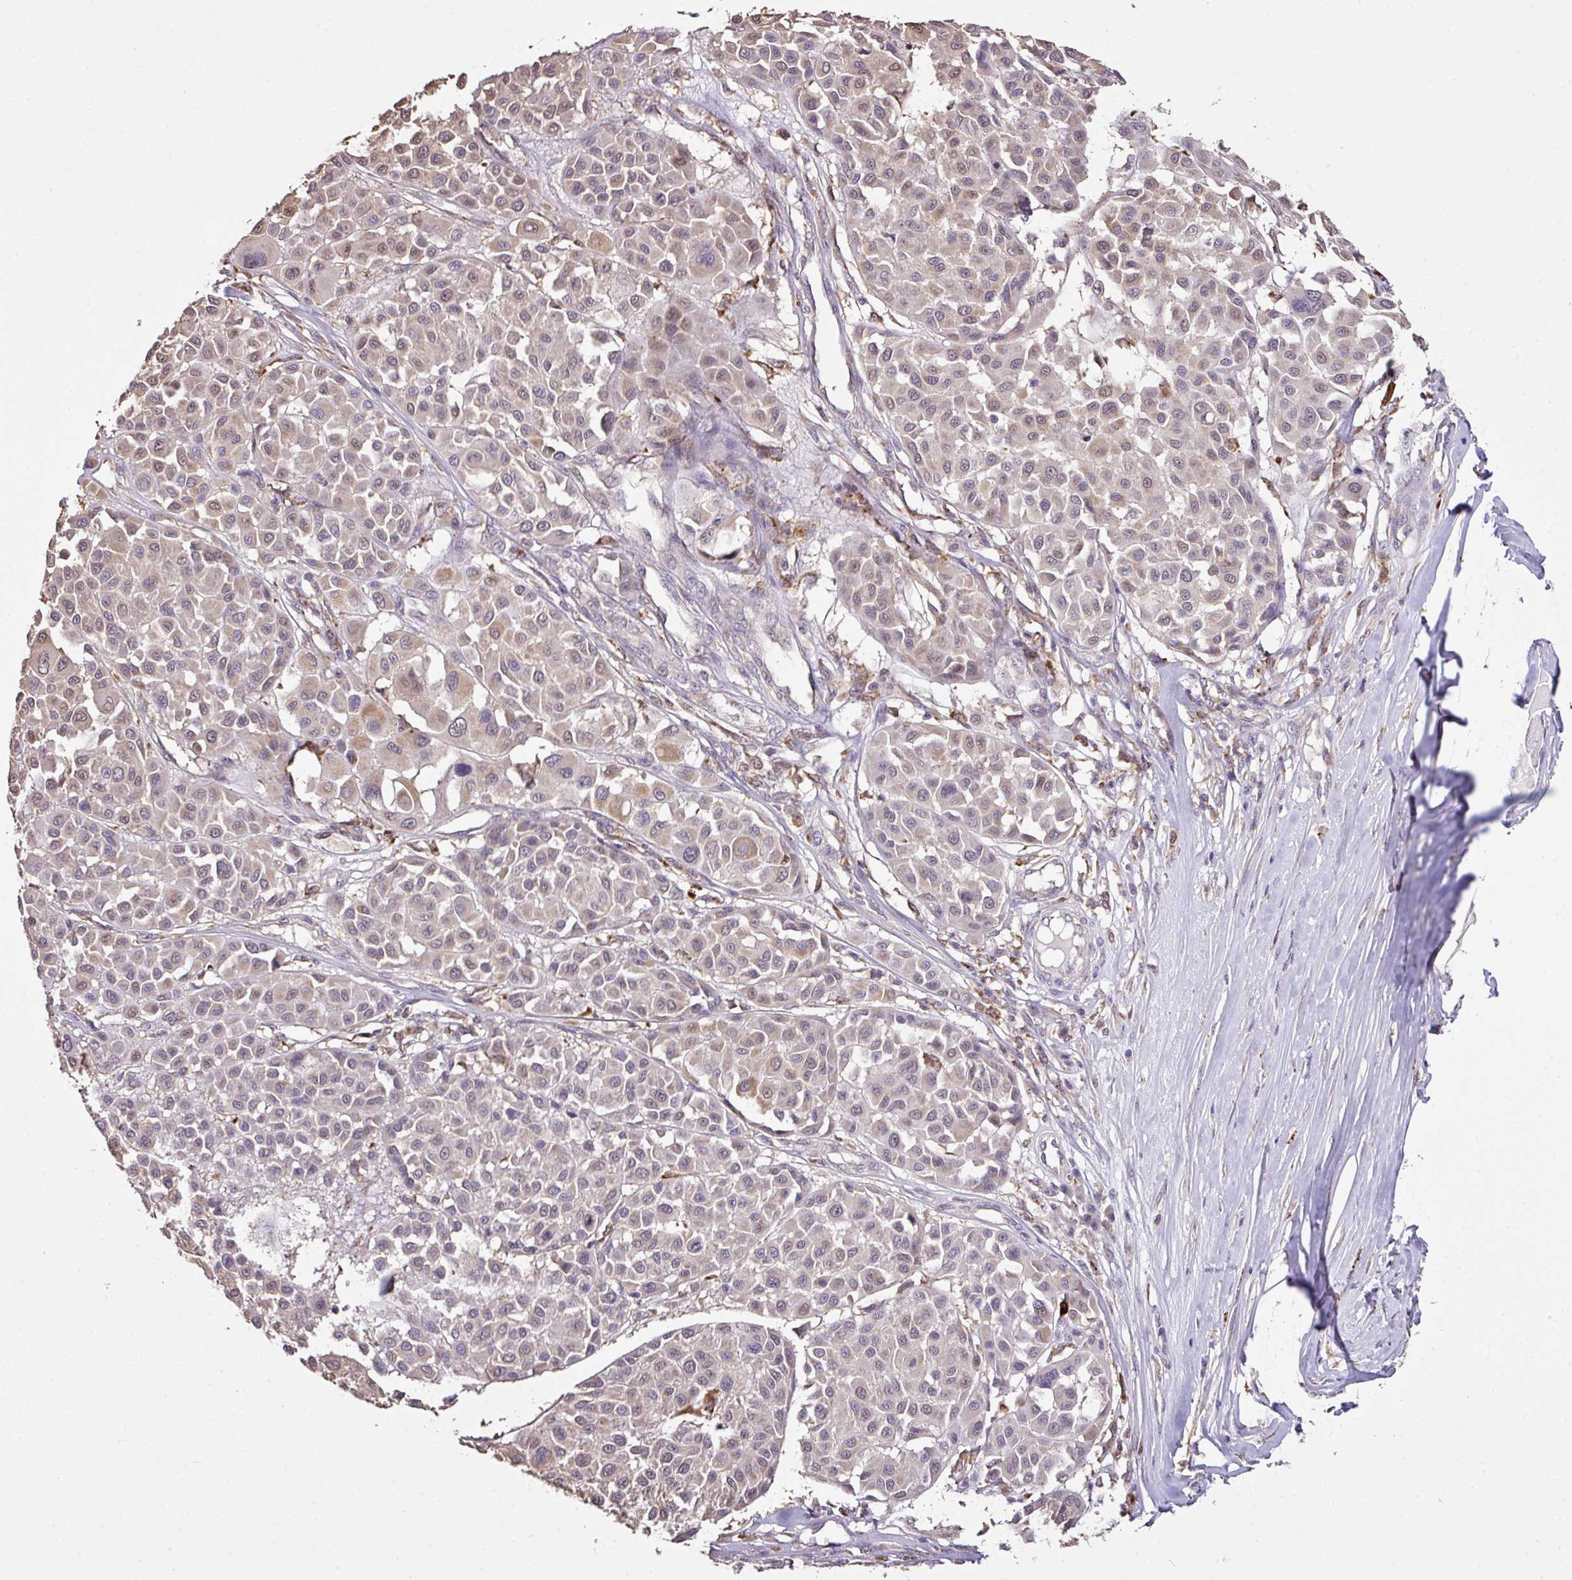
{"staining": {"intensity": "weak", "quantity": "<25%", "location": "cytoplasmic/membranous,nuclear"}, "tissue": "melanoma", "cell_type": "Tumor cells", "image_type": "cancer", "snomed": [{"axis": "morphology", "description": "Malignant melanoma, Metastatic site"}, {"axis": "topography", "description": "Soft tissue"}], "caption": "Photomicrograph shows no protein expression in tumor cells of melanoma tissue. (Immunohistochemistry, brightfield microscopy, high magnification).", "gene": "SMCO4", "patient": {"sex": "male", "age": 41}}